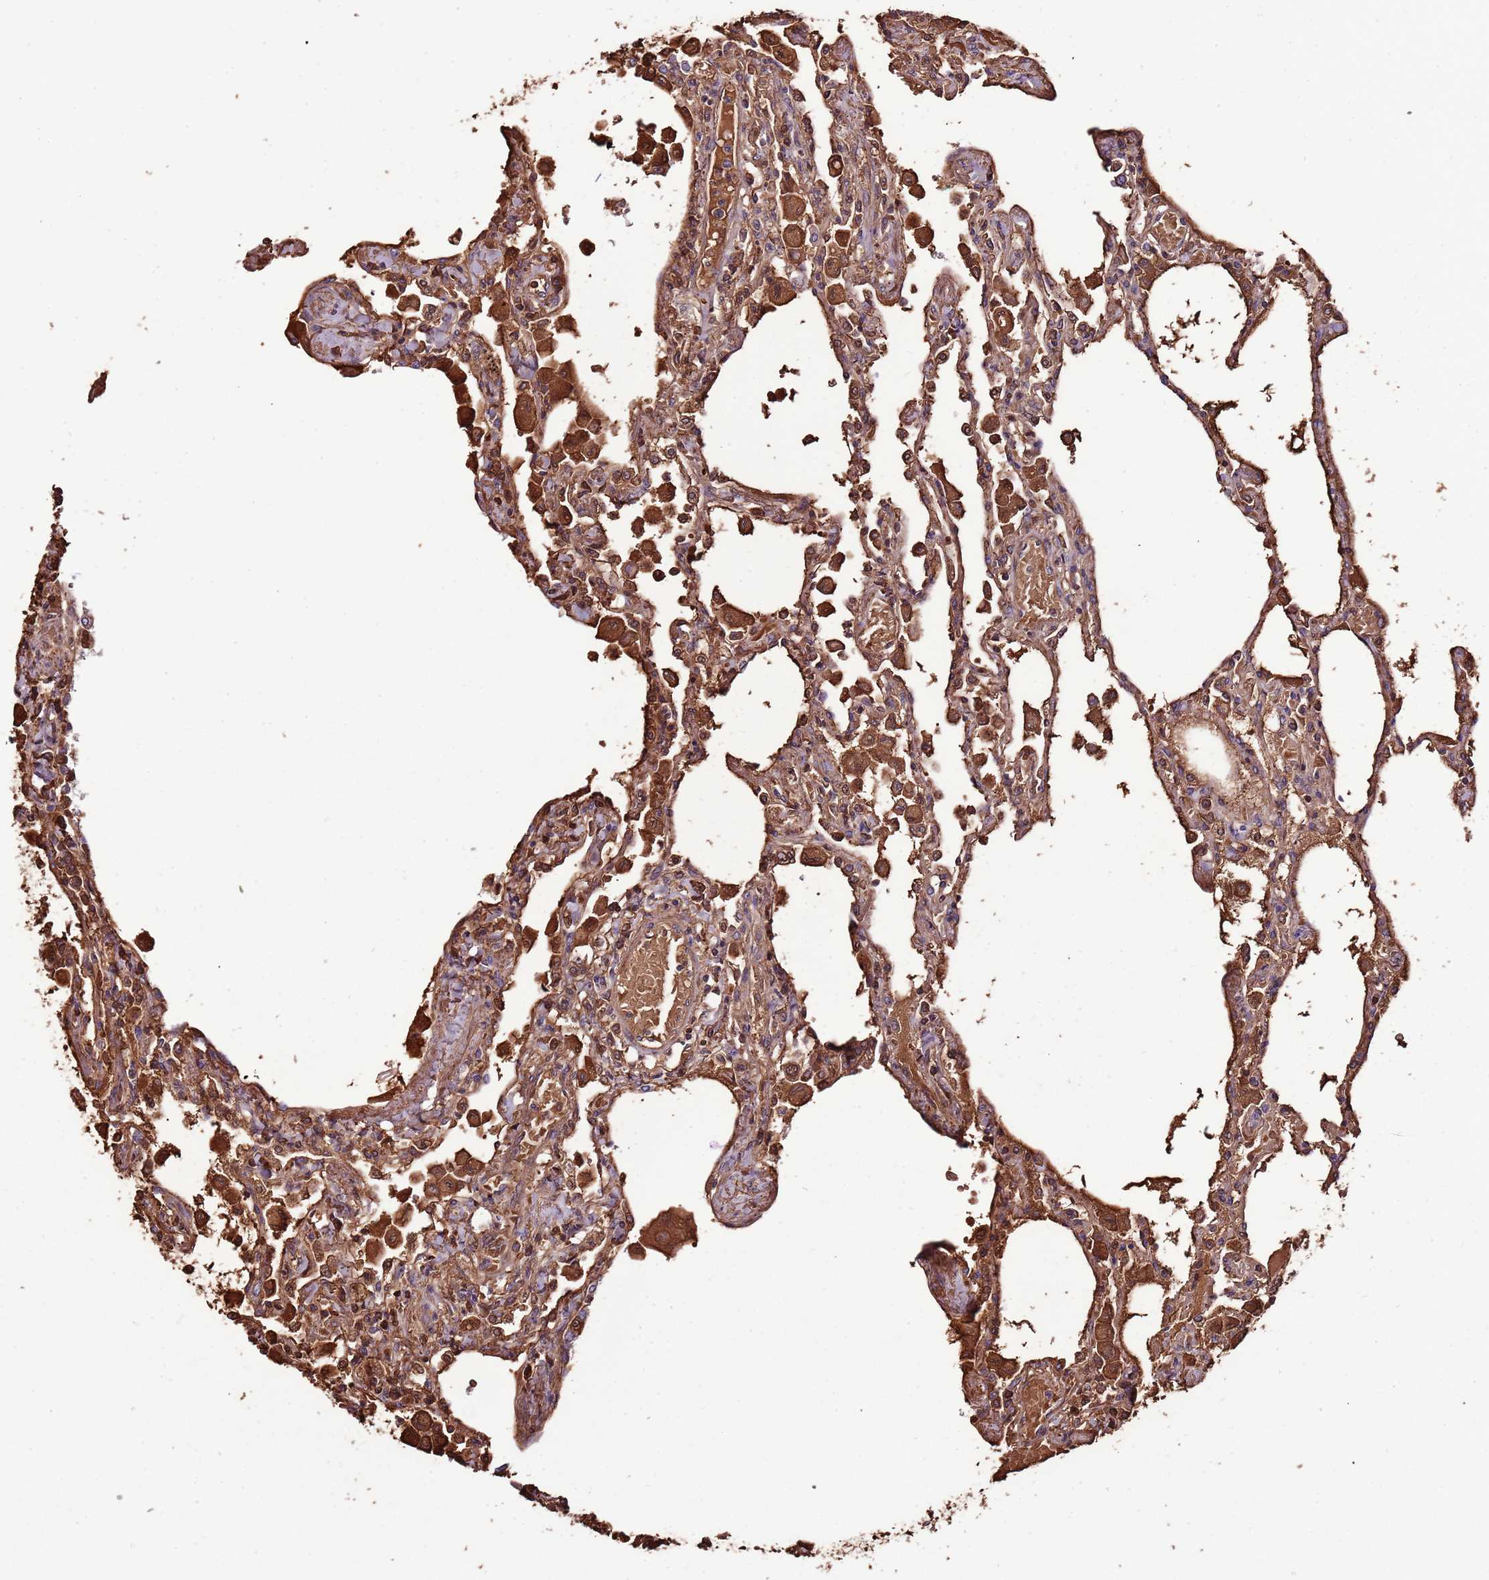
{"staining": {"intensity": "moderate", "quantity": ">75%", "location": "cytoplasmic/membranous"}, "tissue": "lung", "cell_type": "Alveolar cells", "image_type": "normal", "snomed": [{"axis": "morphology", "description": "Normal tissue, NOS"}, {"axis": "topography", "description": "Bronchus"}, {"axis": "topography", "description": "Lung"}], "caption": "This is a photomicrograph of IHC staining of normal lung, which shows moderate positivity in the cytoplasmic/membranous of alveolar cells.", "gene": "DENR", "patient": {"sex": "female", "age": 49}}